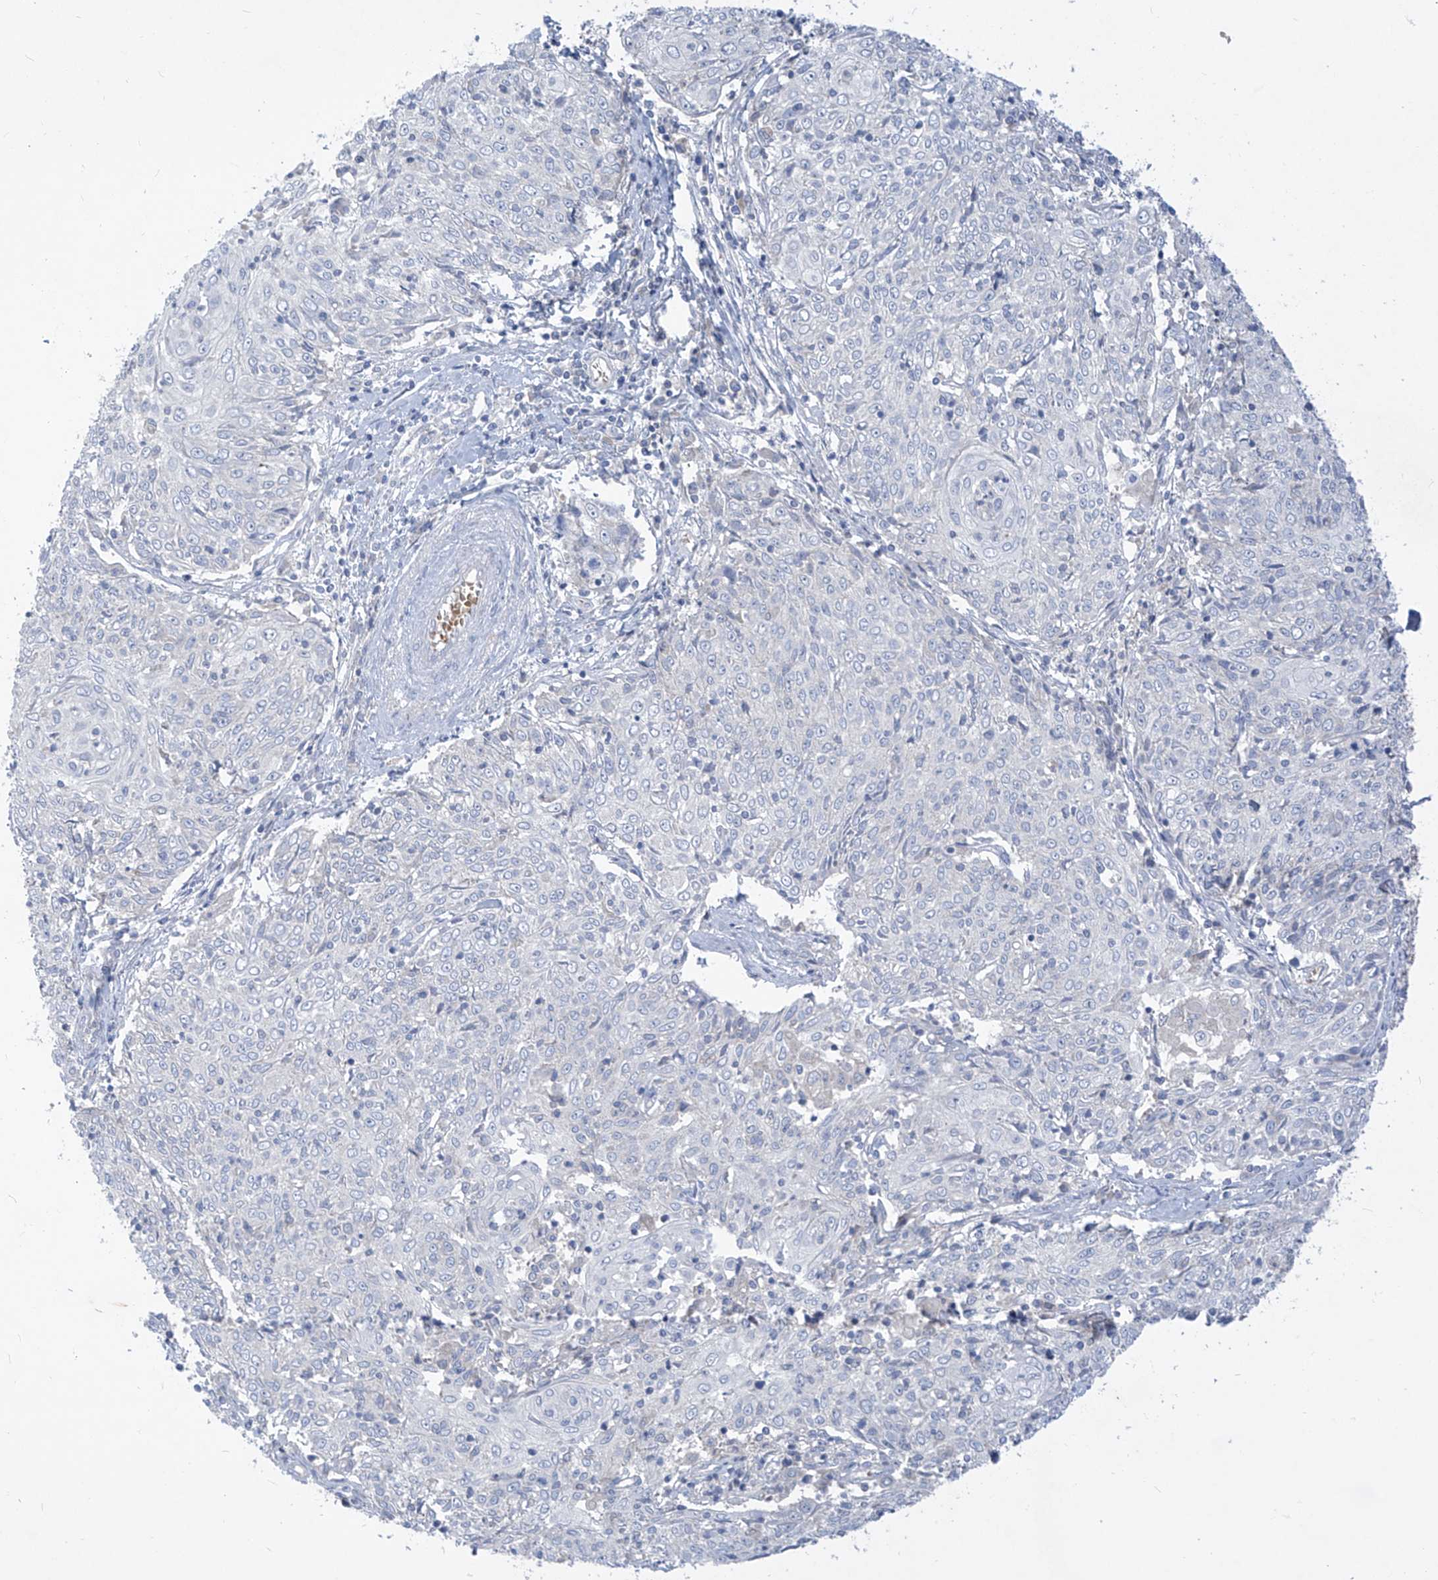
{"staining": {"intensity": "negative", "quantity": "none", "location": "none"}, "tissue": "cervical cancer", "cell_type": "Tumor cells", "image_type": "cancer", "snomed": [{"axis": "morphology", "description": "Squamous cell carcinoma, NOS"}, {"axis": "topography", "description": "Cervix"}], "caption": "Tumor cells show no significant expression in cervical cancer.", "gene": "DGKQ", "patient": {"sex": "female", "age": 48}}